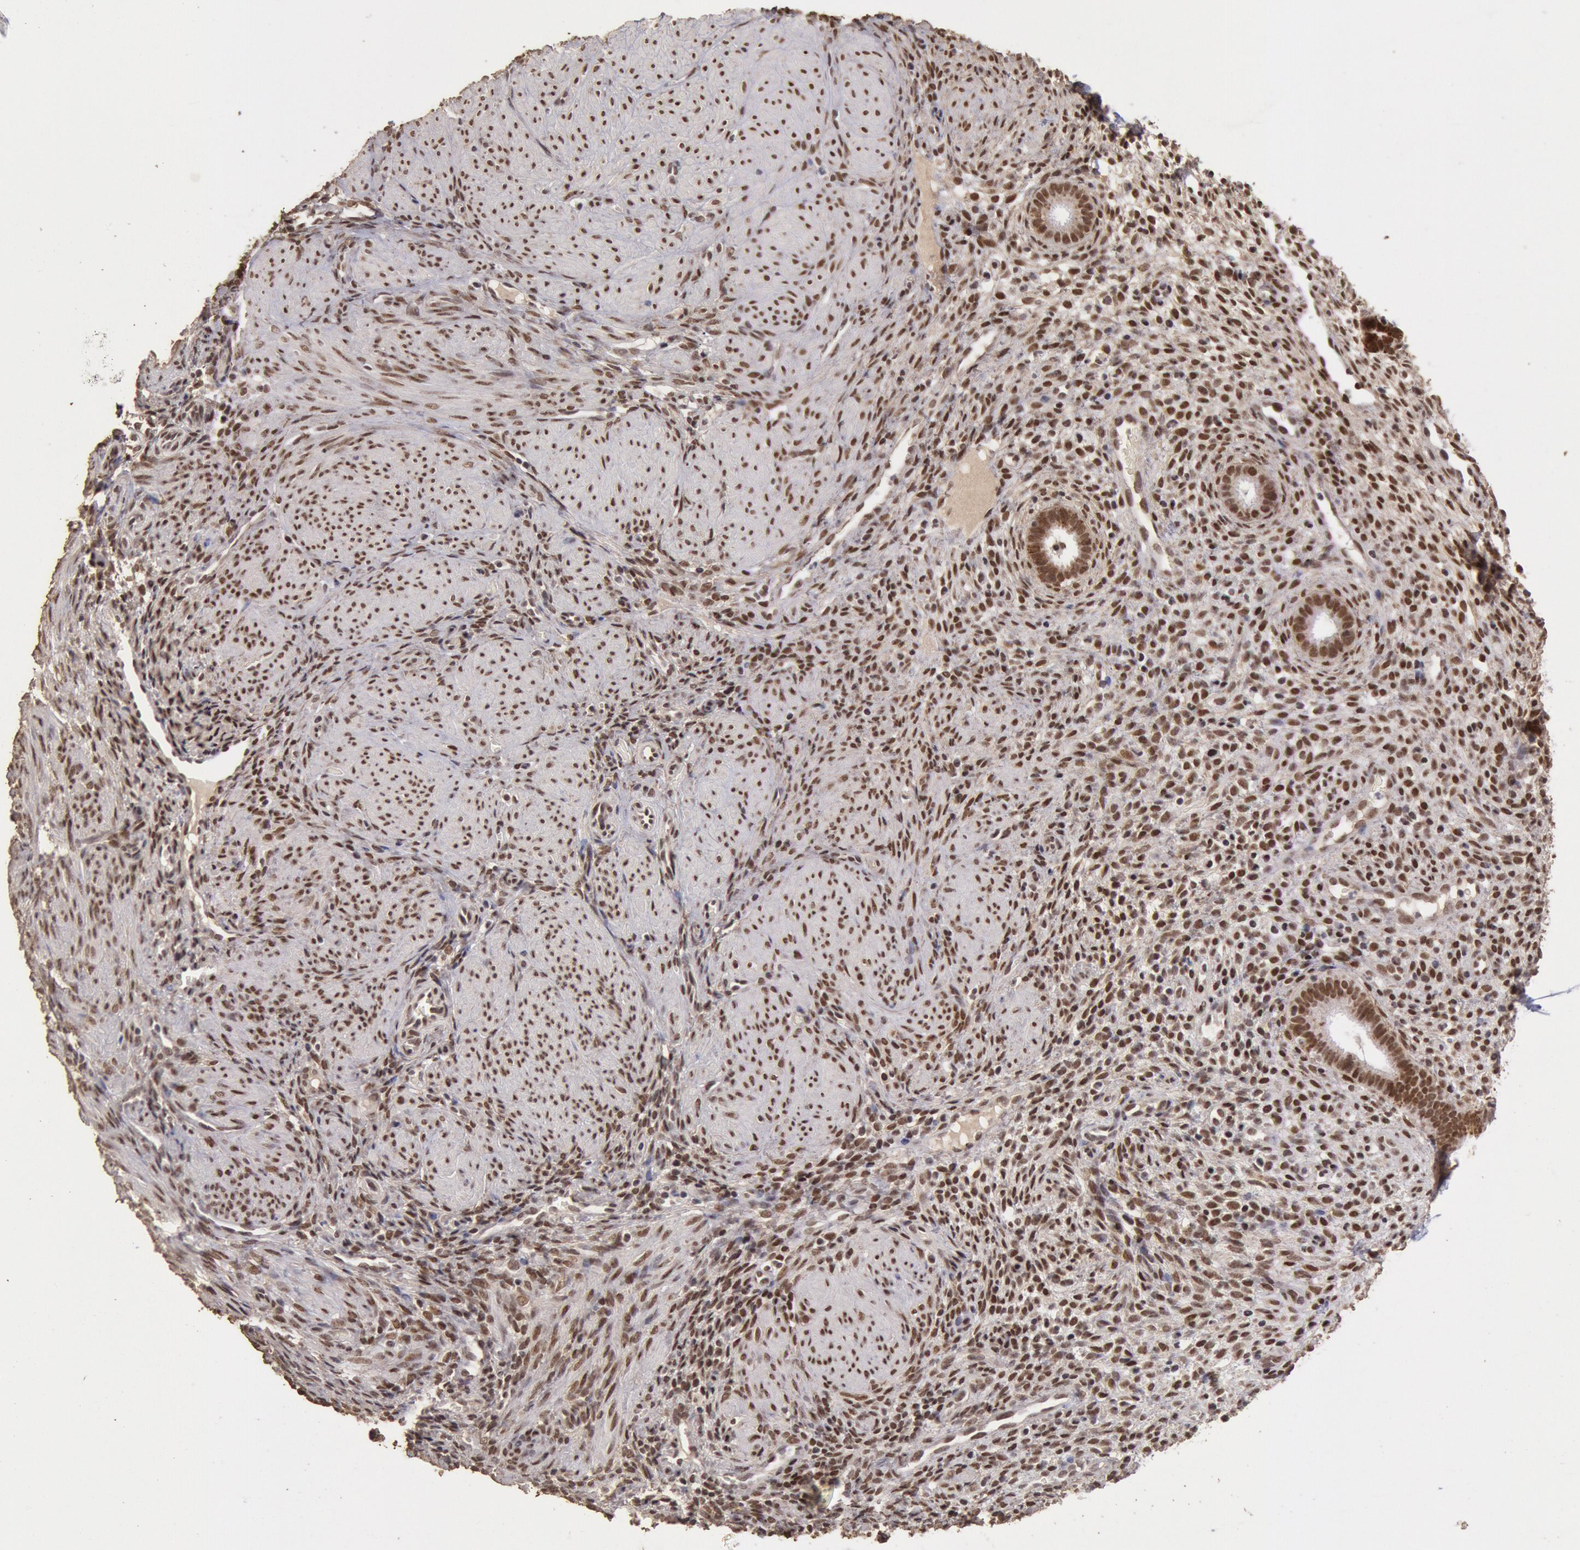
{"staining": {"intensity": "strong", "quantity": ">75%", "location": "nuclear"}, "tissue": "endometrium", "cell_type": "Cells in endometrial stroma", "image_type": "normal", "snomed": [{"axis": "morphology", "description": "Normal tissue, NOS"}, {"axis": "topography", "description": "Endometrium"}], "caption": "Protein expression analysis of benign human endometrium reveals strong nuclear expression in about >75% of cells in endometrial stroma.", "gene": "CDKN2B", "patient": {"sex": "female", "age": 72}}